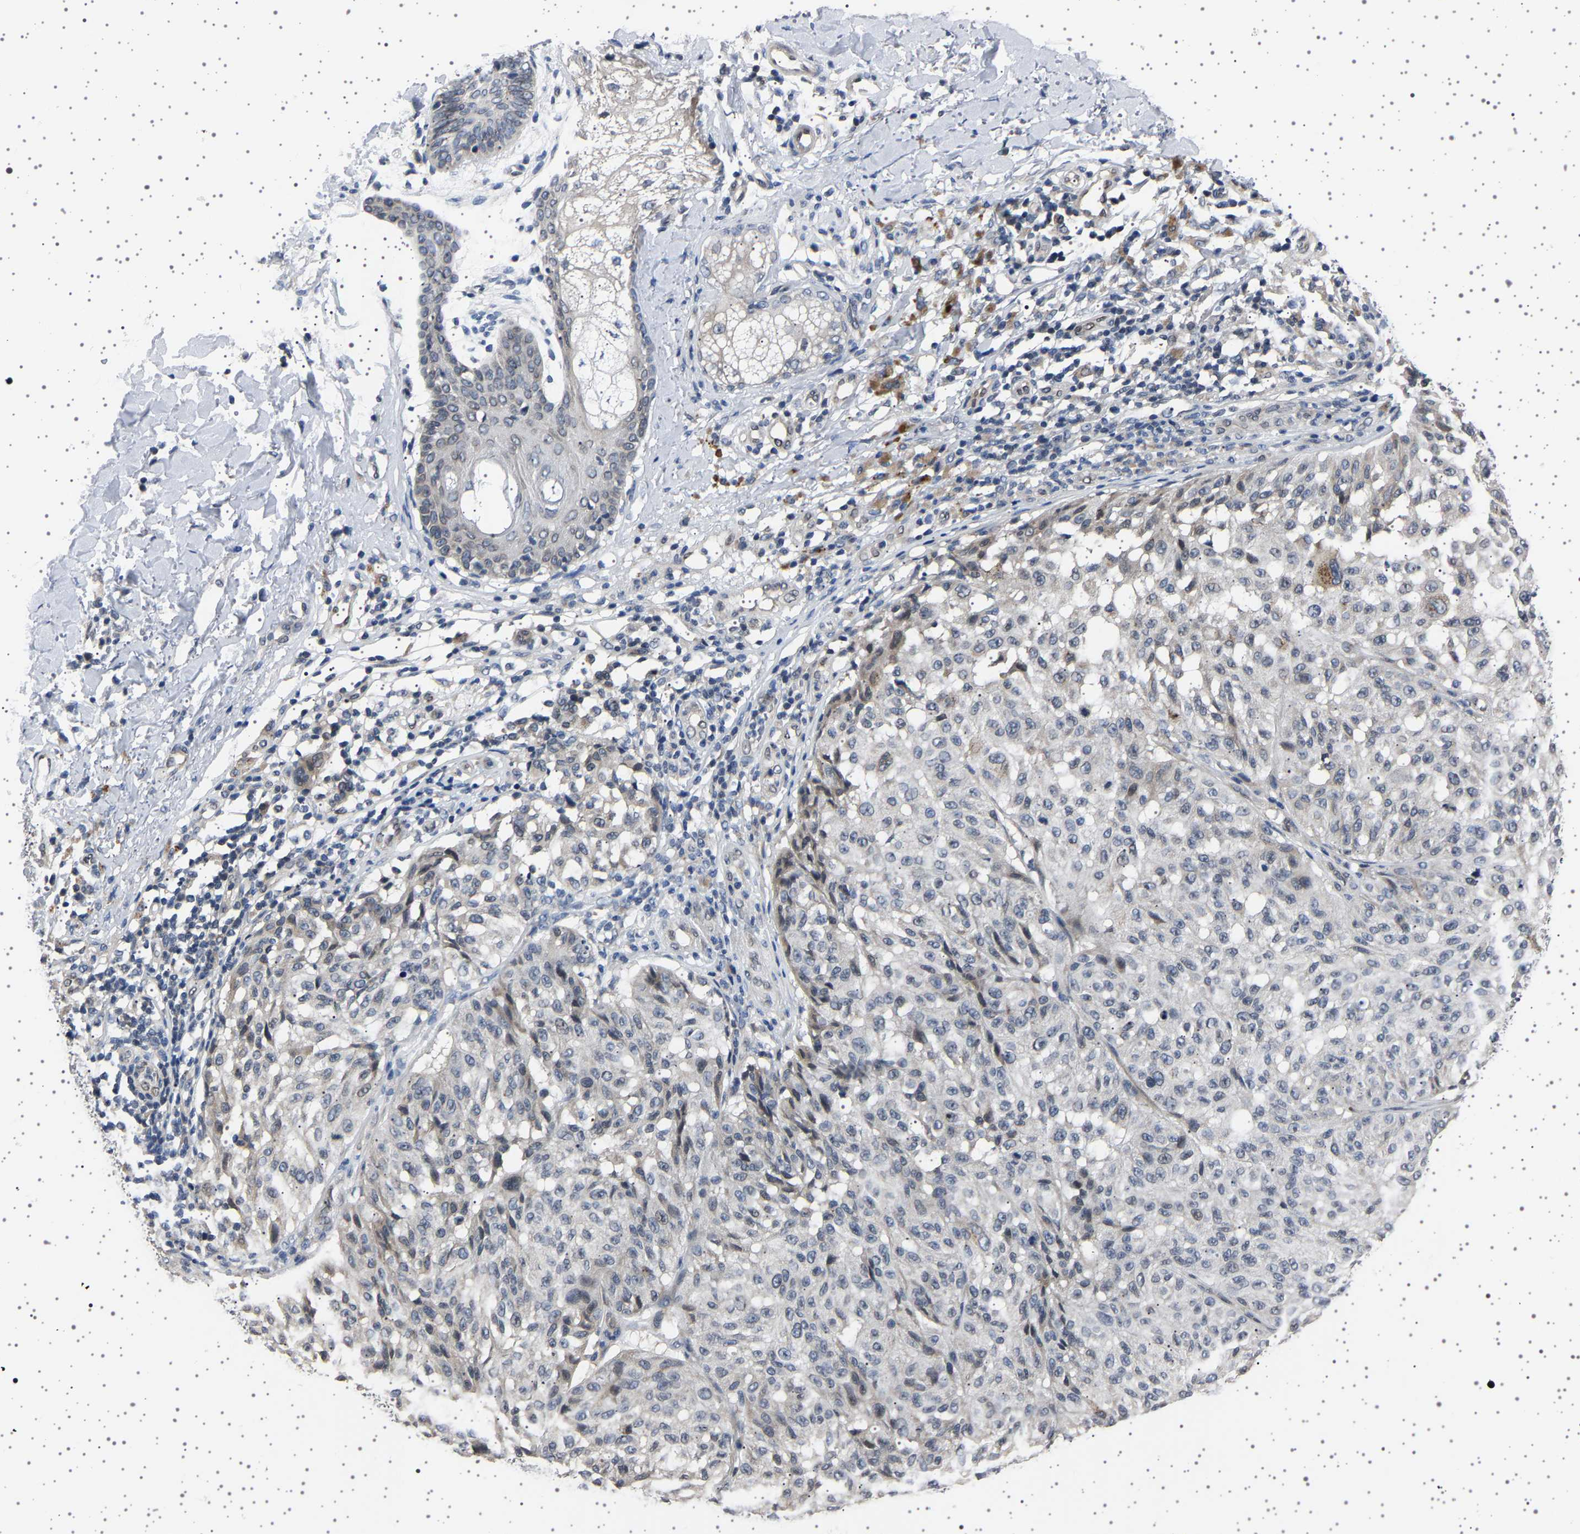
{"staining": {"intensity": "negative", "quantity": "none", "location": "none"}, "tissue": "melanoma", "cell_type": "Tumor cells", "image_type": "cancer", "snomed": [{"axis": "morphology", "description": "Malignant melanoma, NOS"}, {"axis": "topography", "description": "Skin"}], "caption": "The immunohistochemistry (IHC) image has no significant positivity in tumor cells of melanoma tissue. (Stains: DAB (3,3'-diaminobenzidine) immunohistochemistry with hematoxylin counter stain, Microscopy: brightfield microscopy at high magnification).", "gene": "IL10RB", "patient": {"sex": "female", "age": 46}}